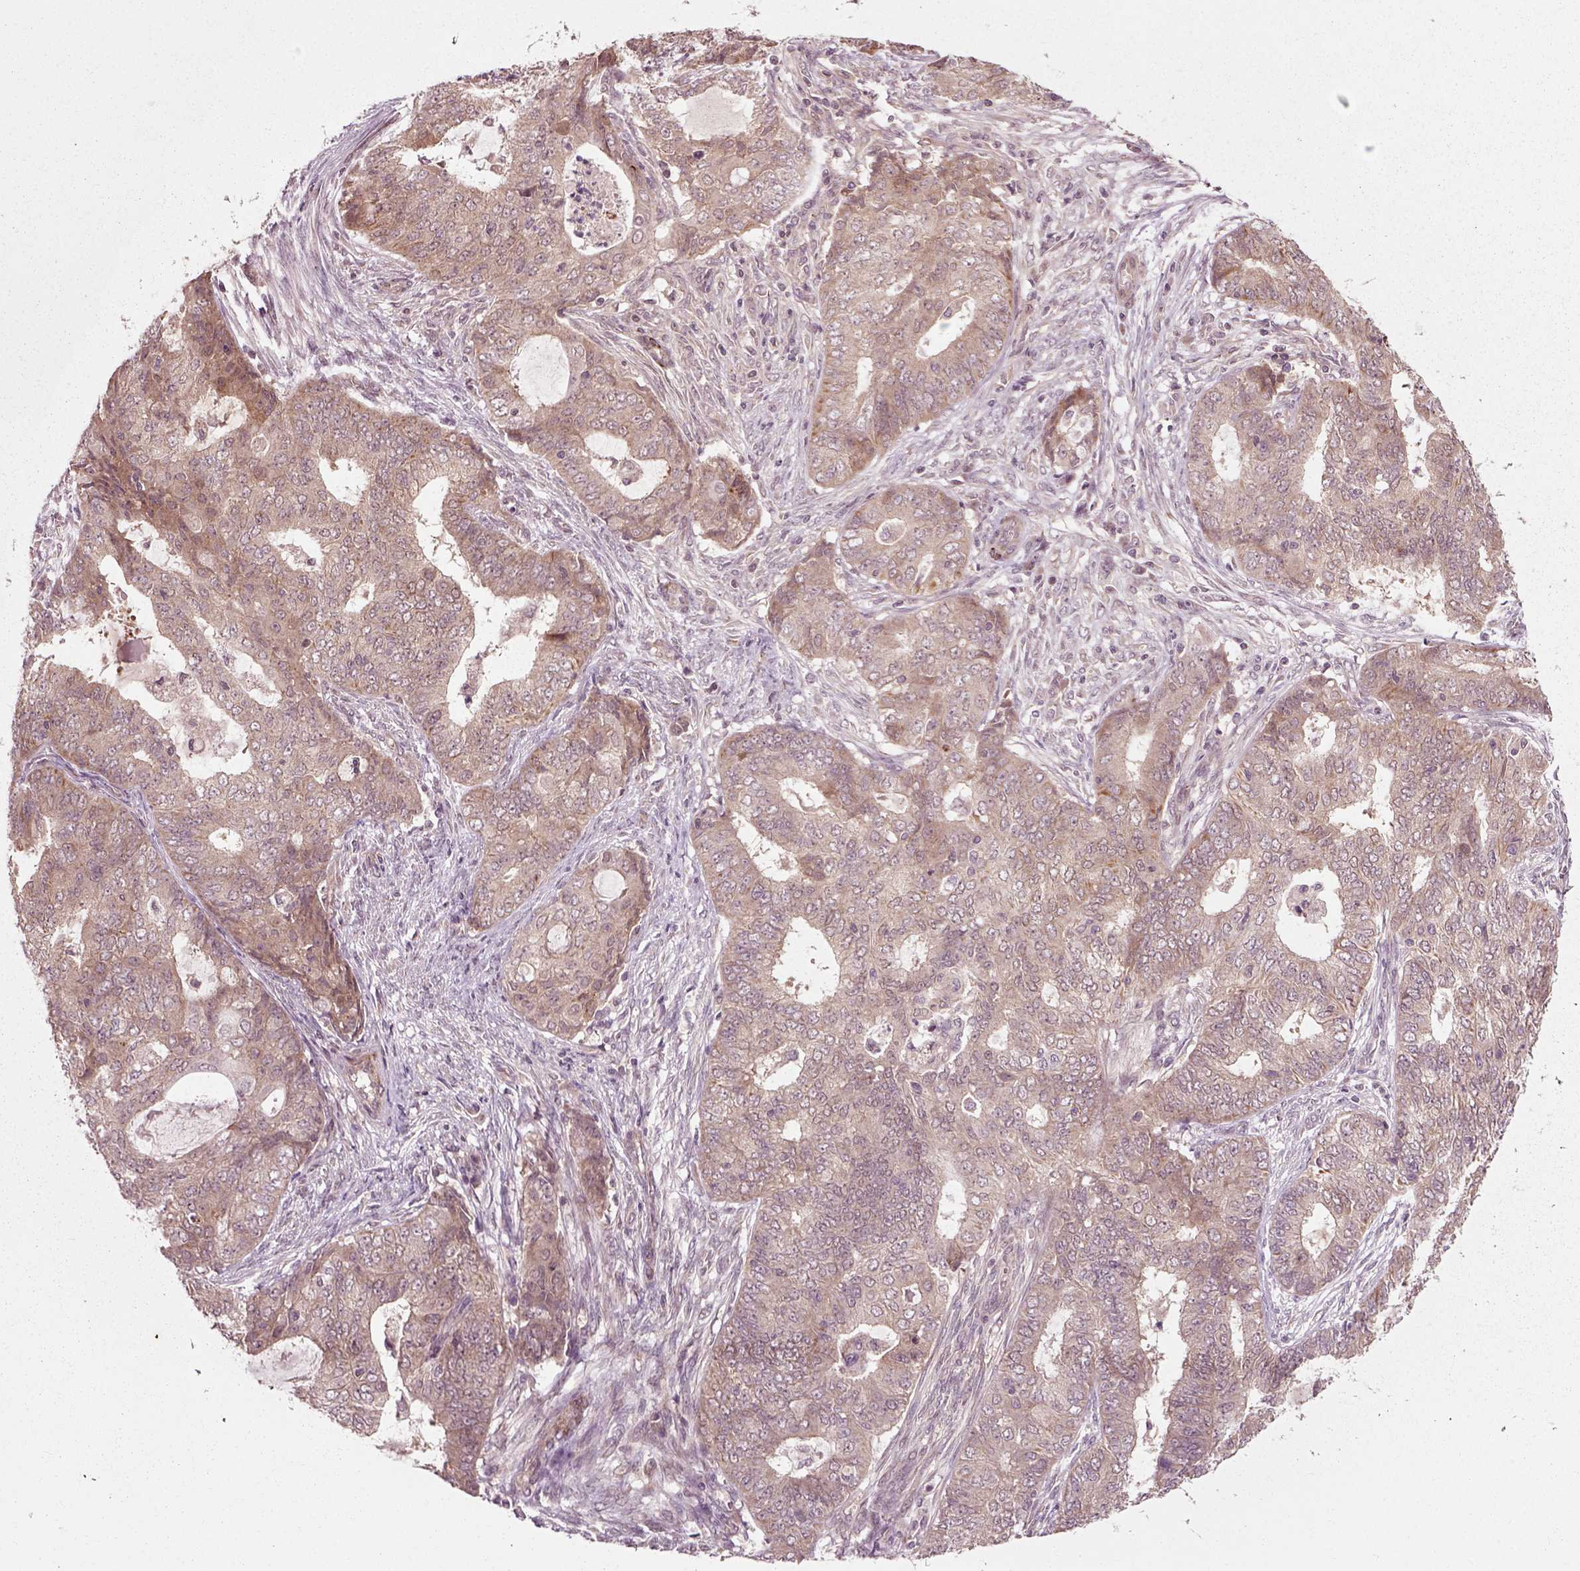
{"staining": {"intensity": "weak", "quantity": ">75%", "location": "cytoplasmic/membranous"}, "tissue": "endometrial cancer", "cell_type": "Tumor cells", "image_type": "cancer", "snomed": [{"axis": "morphology", "description": "Adenocarcinoma, NOS"}, {"axis": "topography", "description": "Endometrium"}], "caption": "A low amount of weak cytoplasmic/membranous expression is seen in approximately >75% of tumor cells in endometrial adenocarcinoma tissue.", "gene": "PLCD3", "patient": {"sex": "female", "age": 62}}